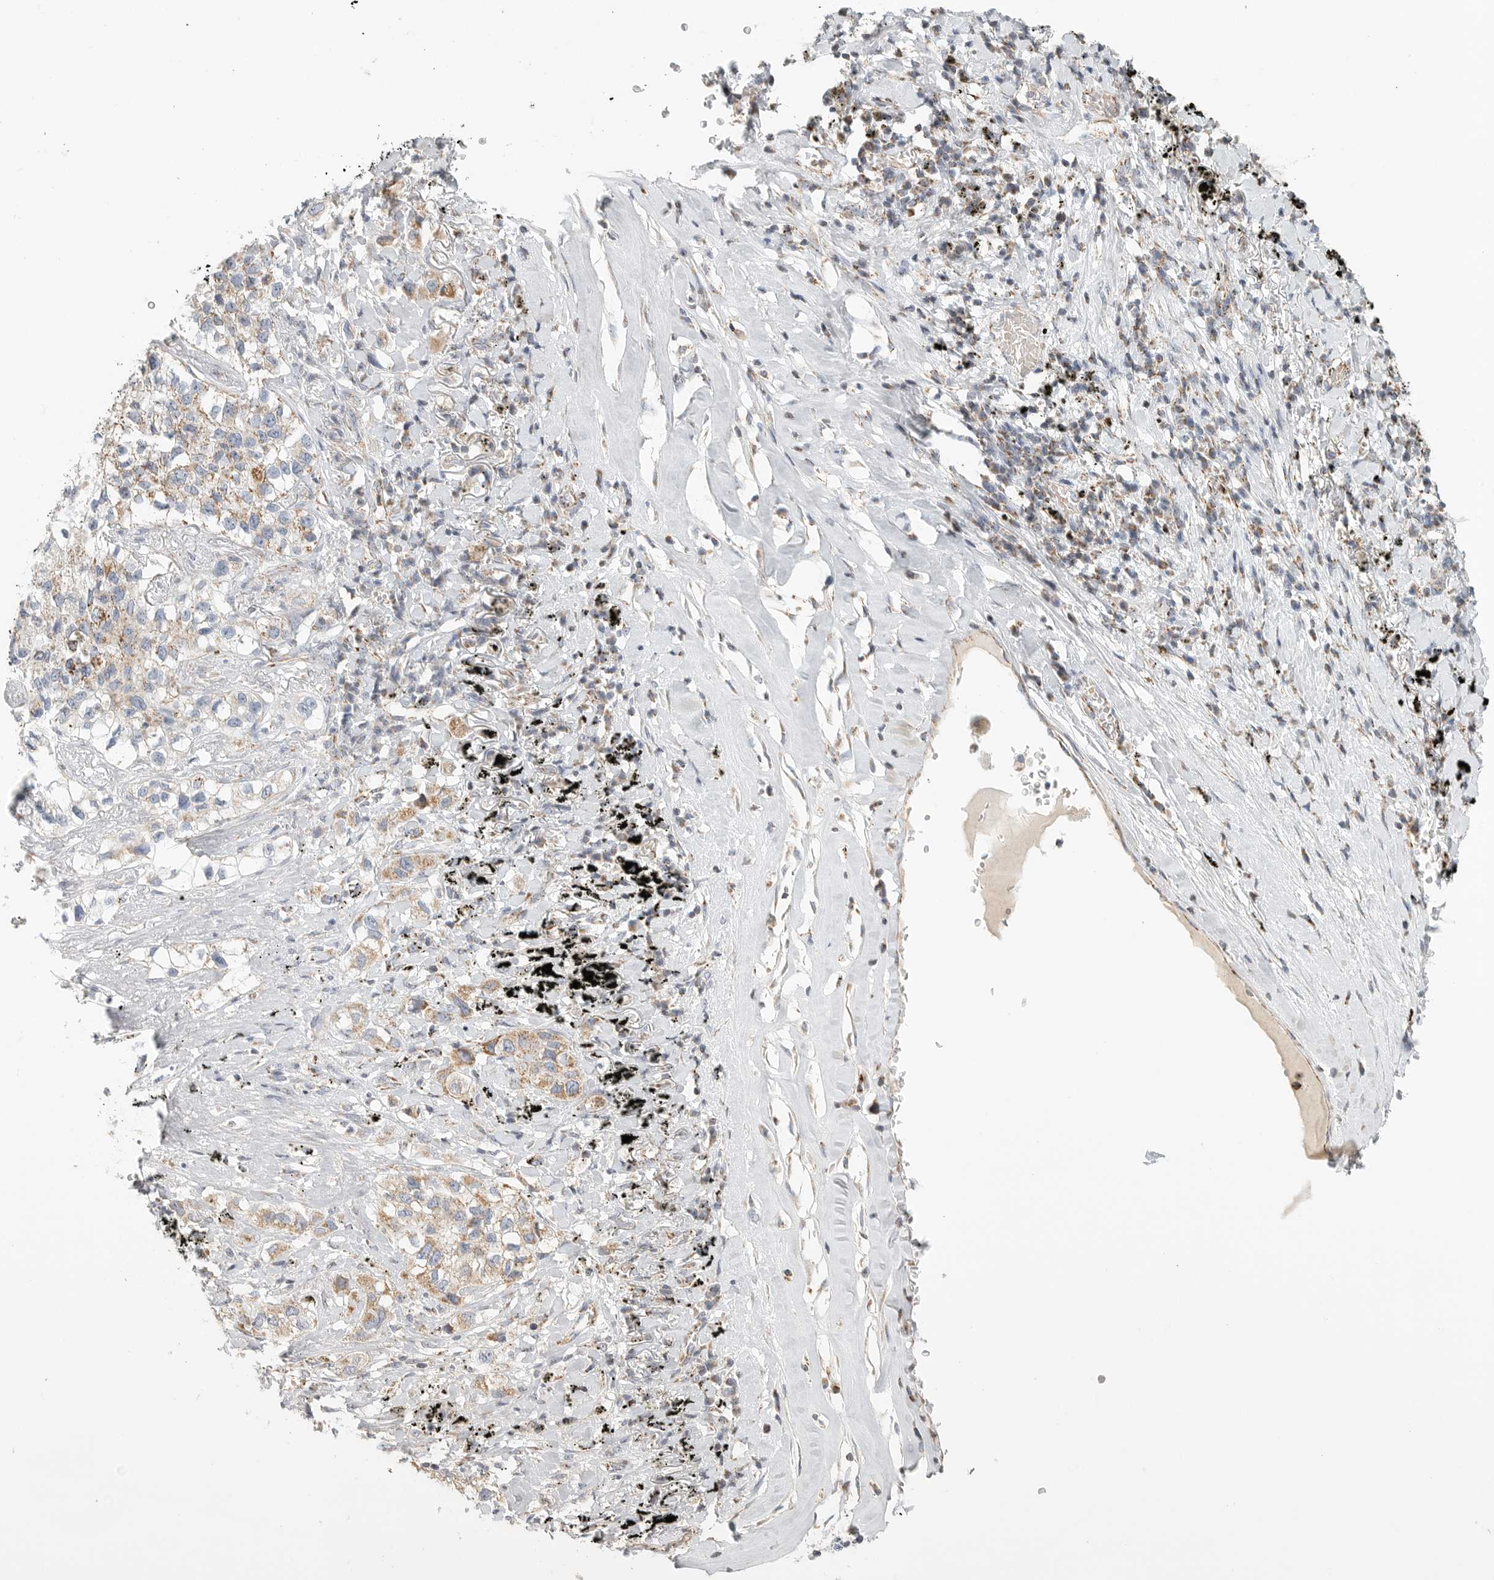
{"staining": {"intensity": "moderate", "quantity": ">75%", "location": "cytoplasmic/membranous"}, "tissue": "lung cancer", "cell_type": "Tumor cells", "image_type": "cancer", "snomed": [{"axis": "morphology", "description": "Adenocarcinoma, NOS"}, {"axis": "topography", "description": "Lung"}], "caption": "IHC (DAB) staining of lung cancer shows moderate cytoplasmic/membranous protein positivity in about >75% of tumor cells. Using DAB (brown) and hematoxylin (blue) stains, captured at high magnification using brightfield microscopy.", "gene": "SLC25A26", "patient": {"sex": "male", "age": 63}}